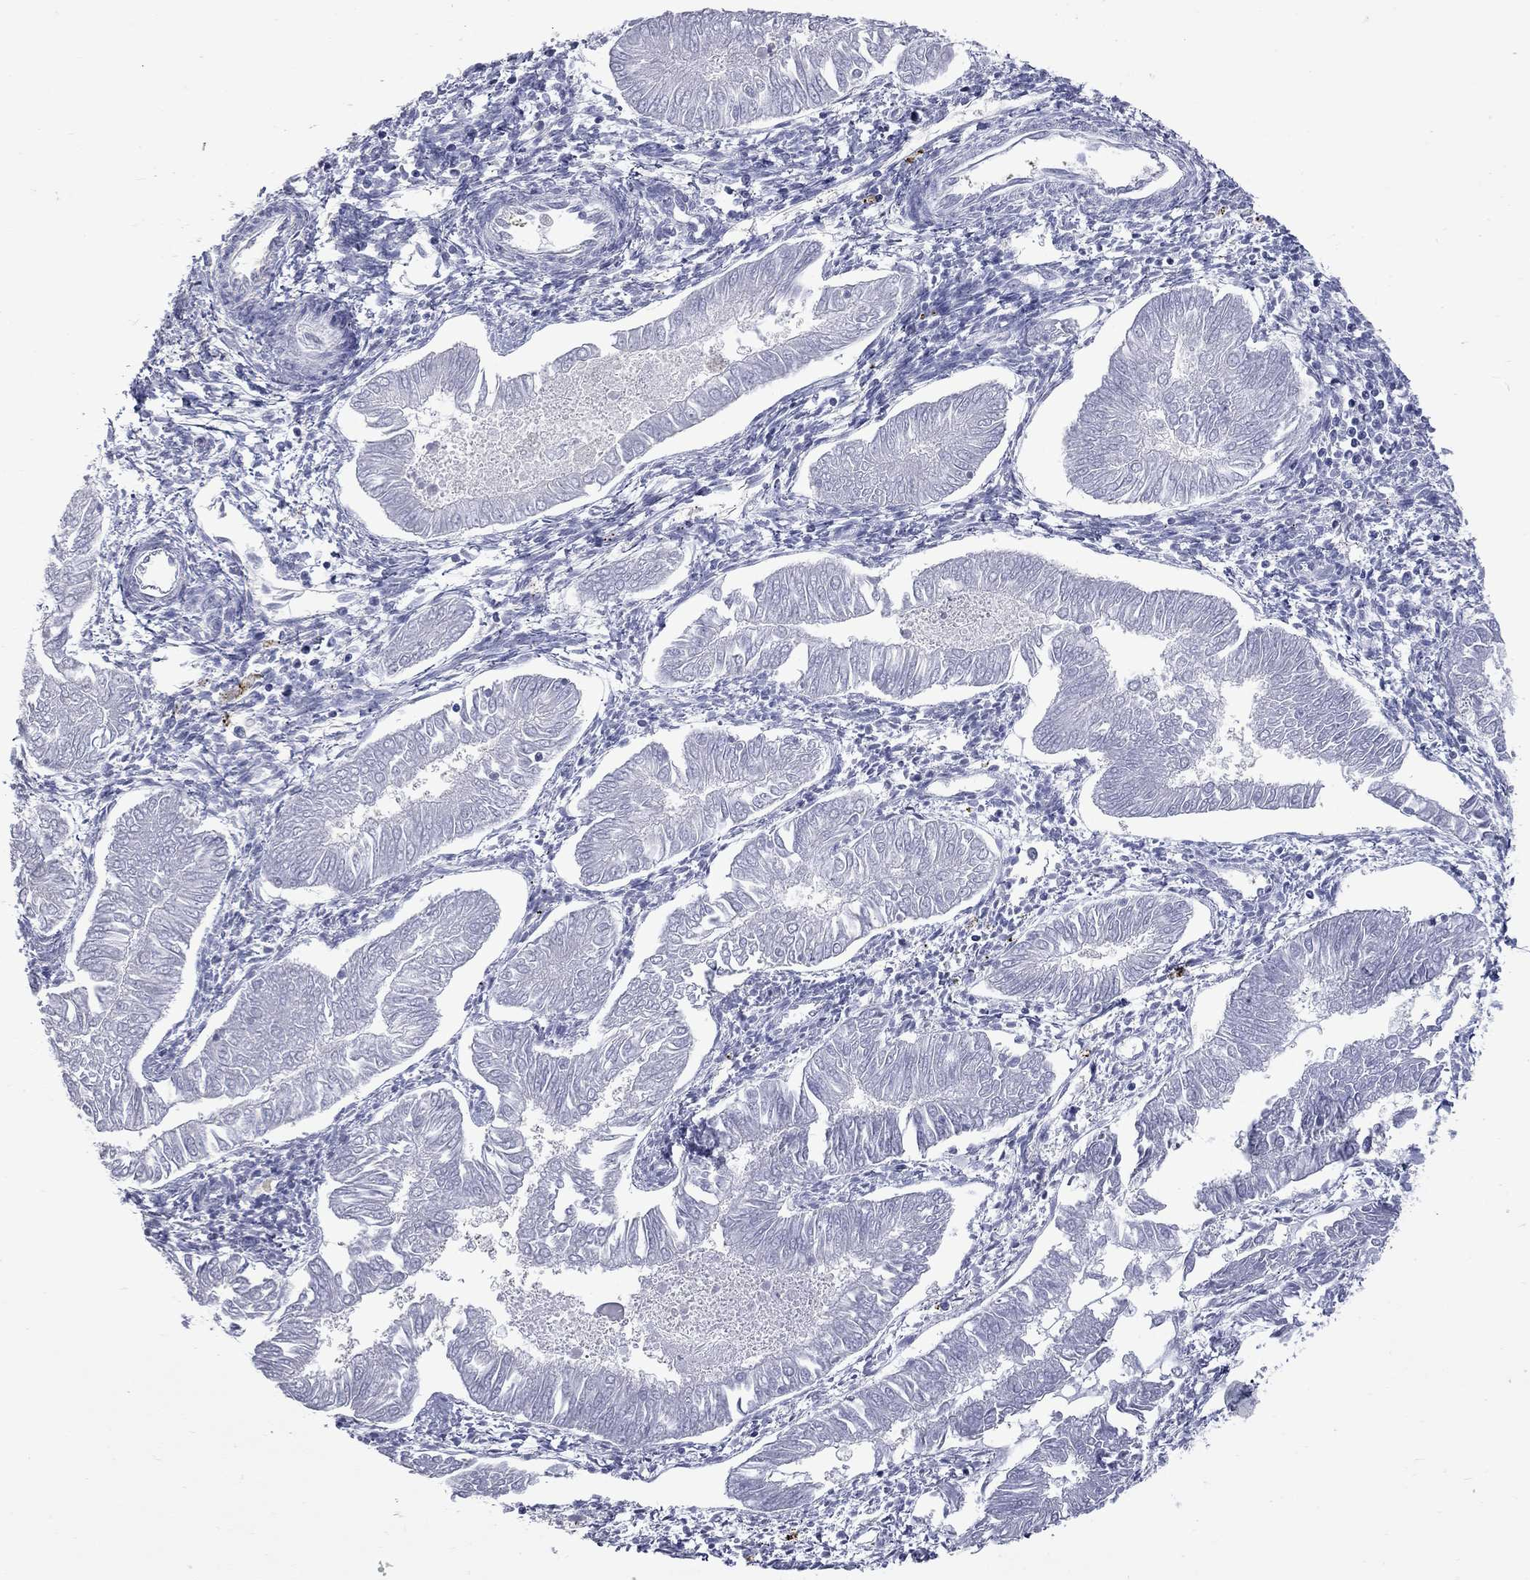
{"staining": {"intensity": "negative", "quantity": "none", "location": "none"}, "tissue": "endometrial cancer", "cell_type": "Tumor cells", "image_type": "cancer", "snomed": [{"axis": "morphology", "description": "Adenocarcinoma, NOS"}, {"axis": "topography", "description": "Endometrium"}], "caption": "DAB (3,3'-diaminobenzidine) immunohistochemical staining of endometrial cancer (adenocarcinoma) shows no significant staining in tumor cells.", "gene": "ZNF154", "patient": {"sex": "female", "age": 53}}